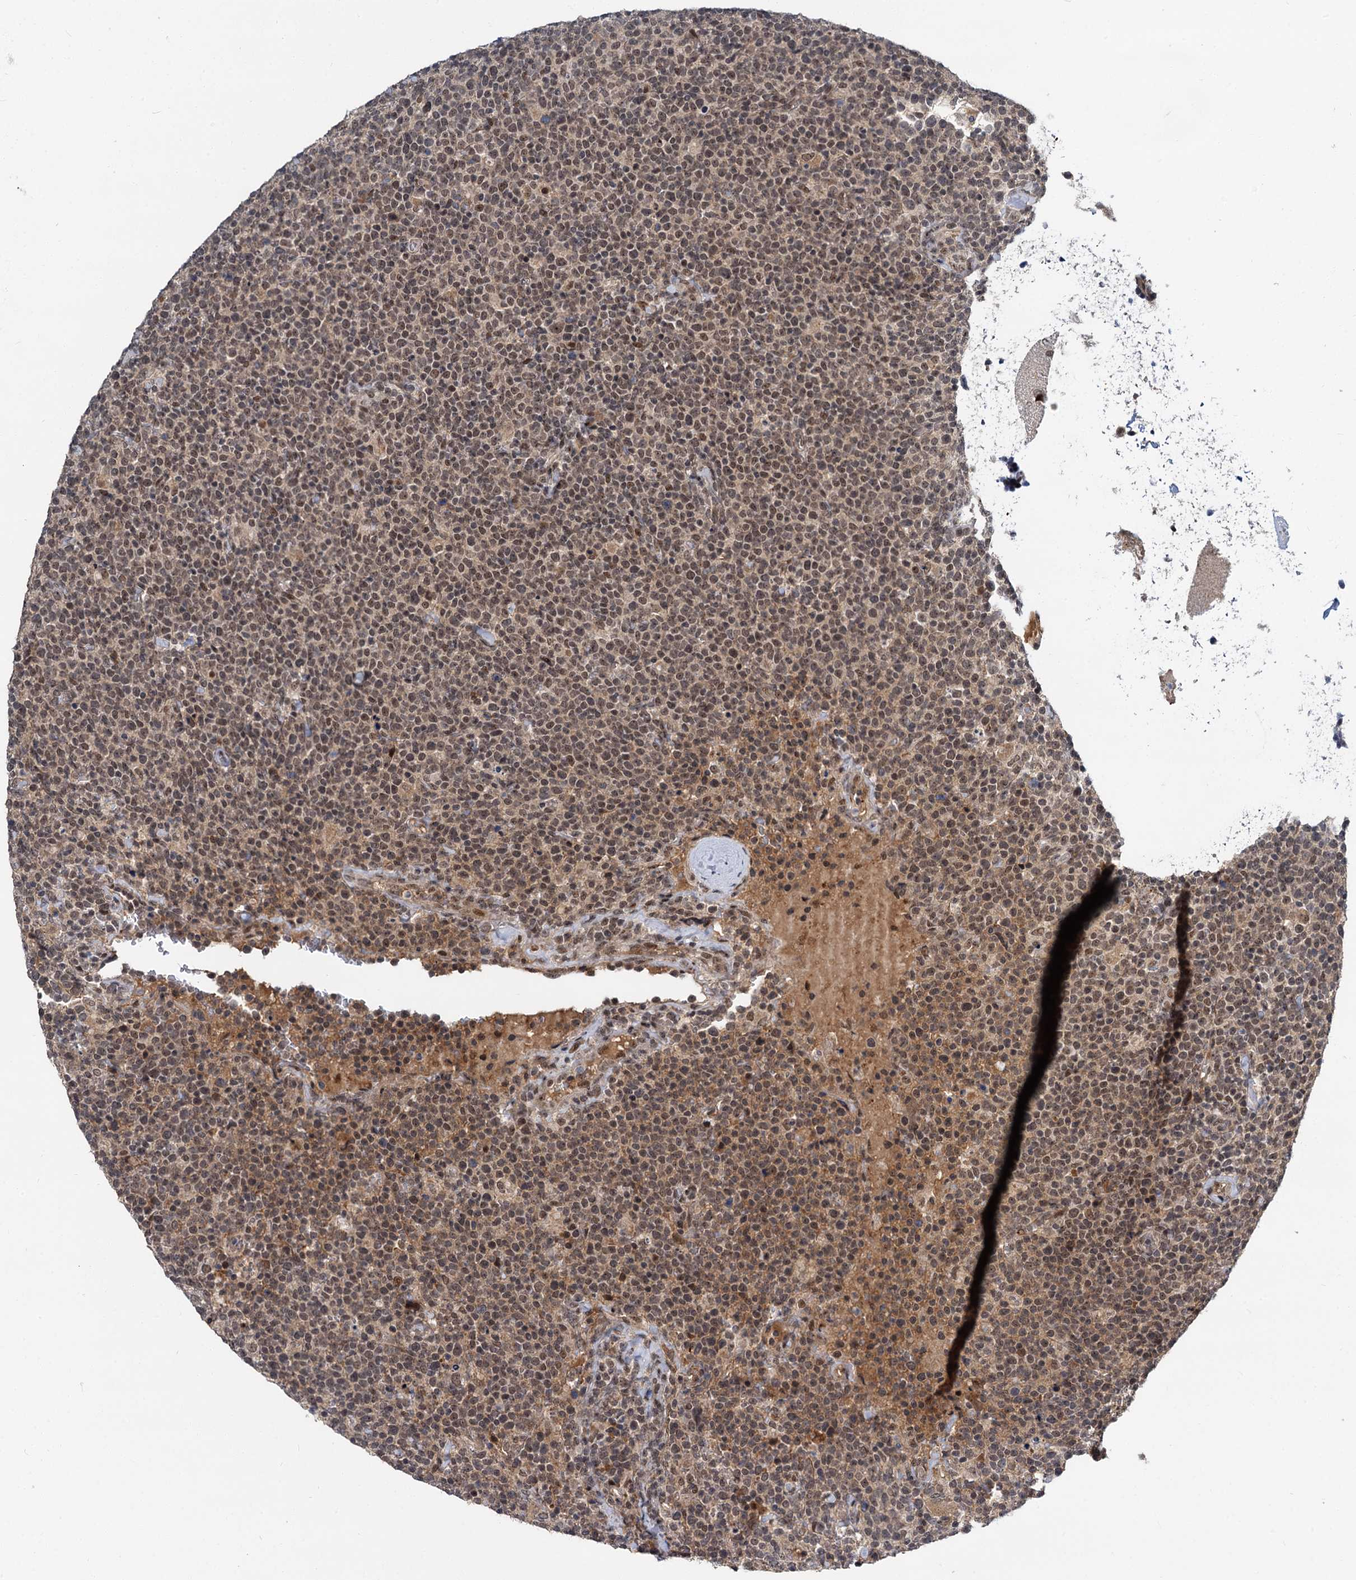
{"staining": {"intensity": "weak", "quantity": ">75%", "location": "nuclear"}, "tissue": "lymphoma", "cell_type": "Tumor cells", "image_type": "cancer", "snomed": [{"axis": "morphology", "description": "Malignant lymphoma, non-Hodgkin's type, High grade"}, {"axis": "topography", "description": "Lymph node"}], "caption": "A micrograph of high-grade malignant lymphoma, non-Hodgkin's type stained for a protein exhibits weak nuclear brown staining in tumor cells.", "gene": "MBD6", "patient": {"sex": "male", "age": 61}}